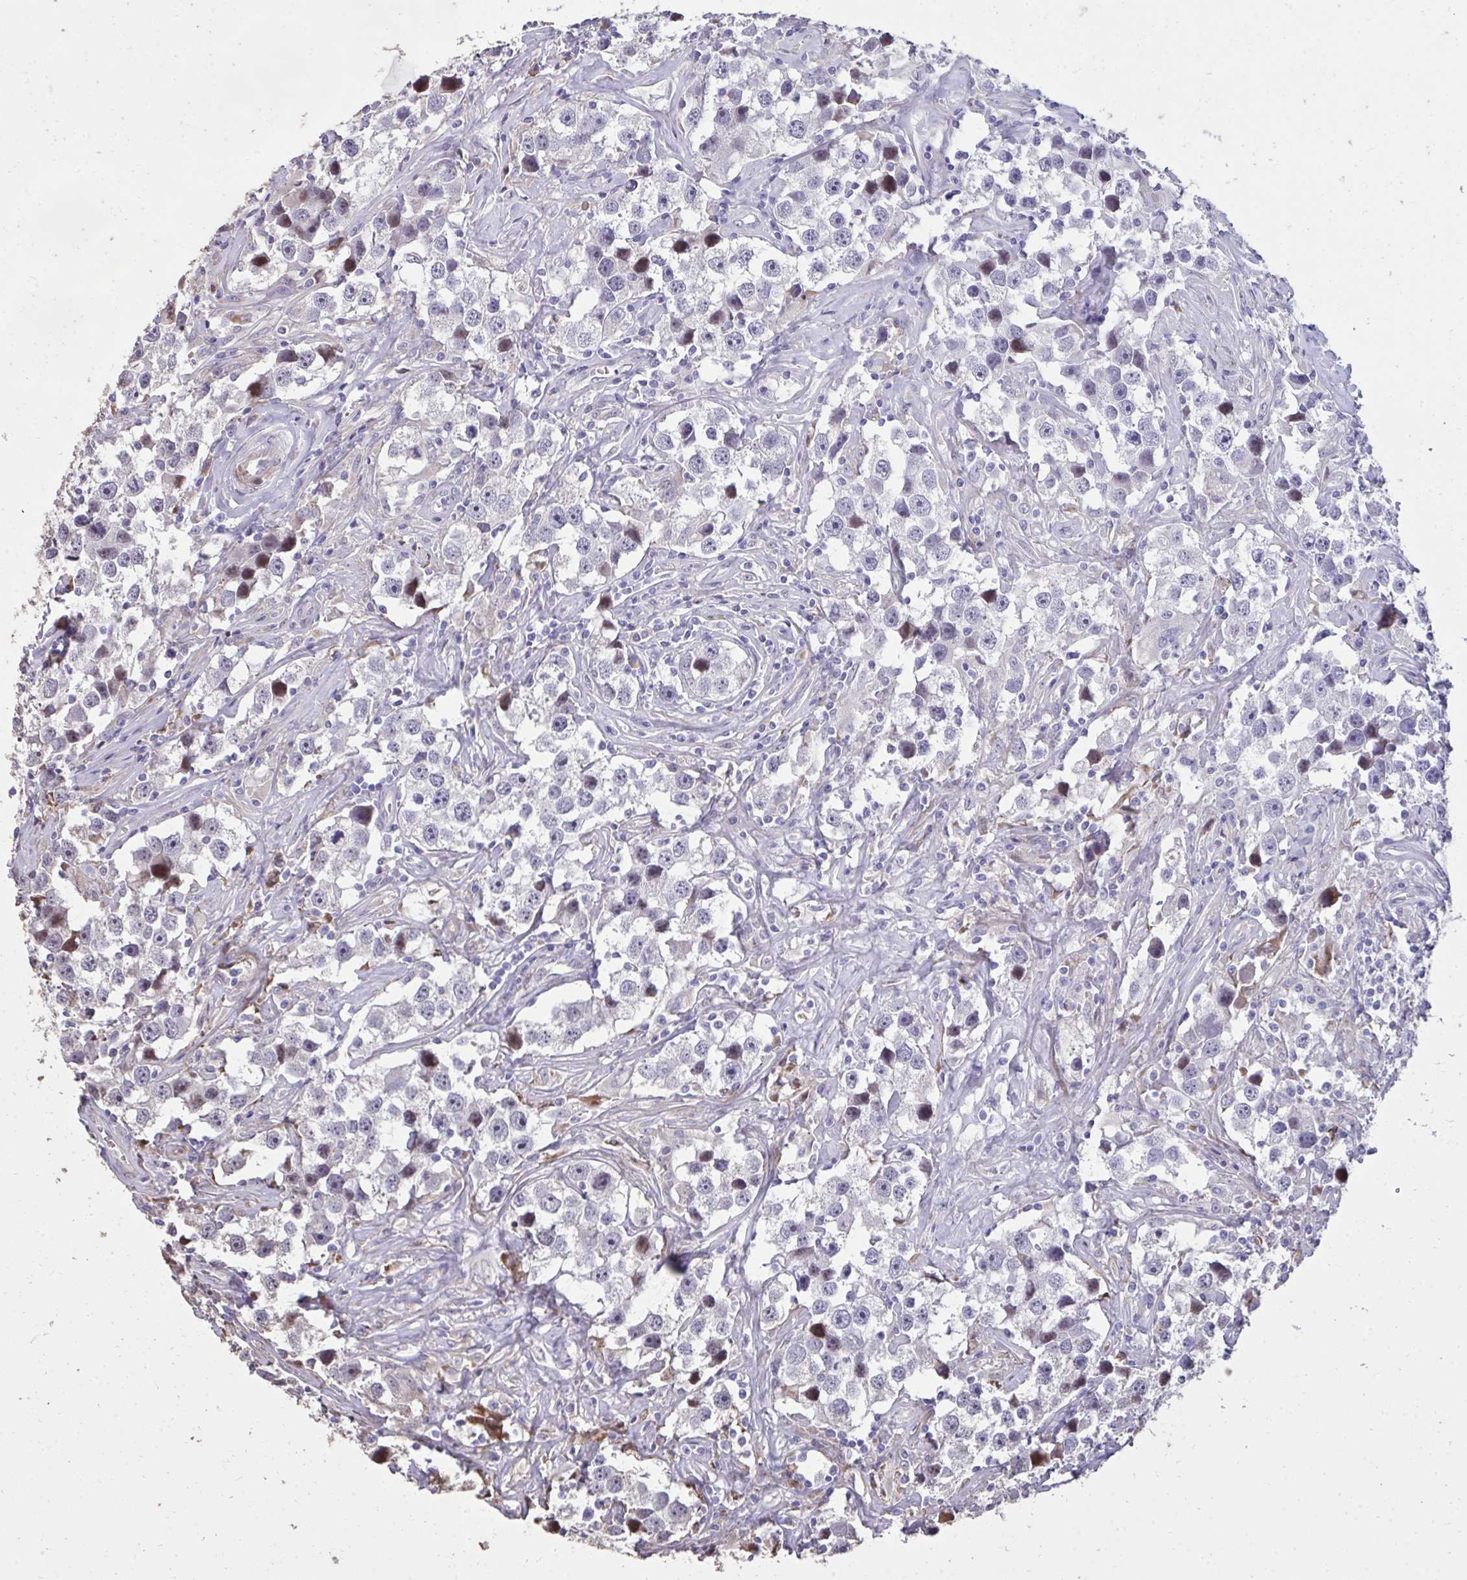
{"staining": {"intensity": "negative", "quantity": "none", "location": "none"}, "tissue": "testis cancer", "cell_type": "Tumor cells", "image_type": "cancer", "snomed": [{"axis": "morphology", "description": "Seminoma, NOS"}, {"axis": "topography", "description": "Testis"}], "caption": "IHC of human testis cancer (seminoma) demonstrates no positivity in tumor cells.", "gene": "FIBCD1", "patient": {"sex": "male", "age": 49}}